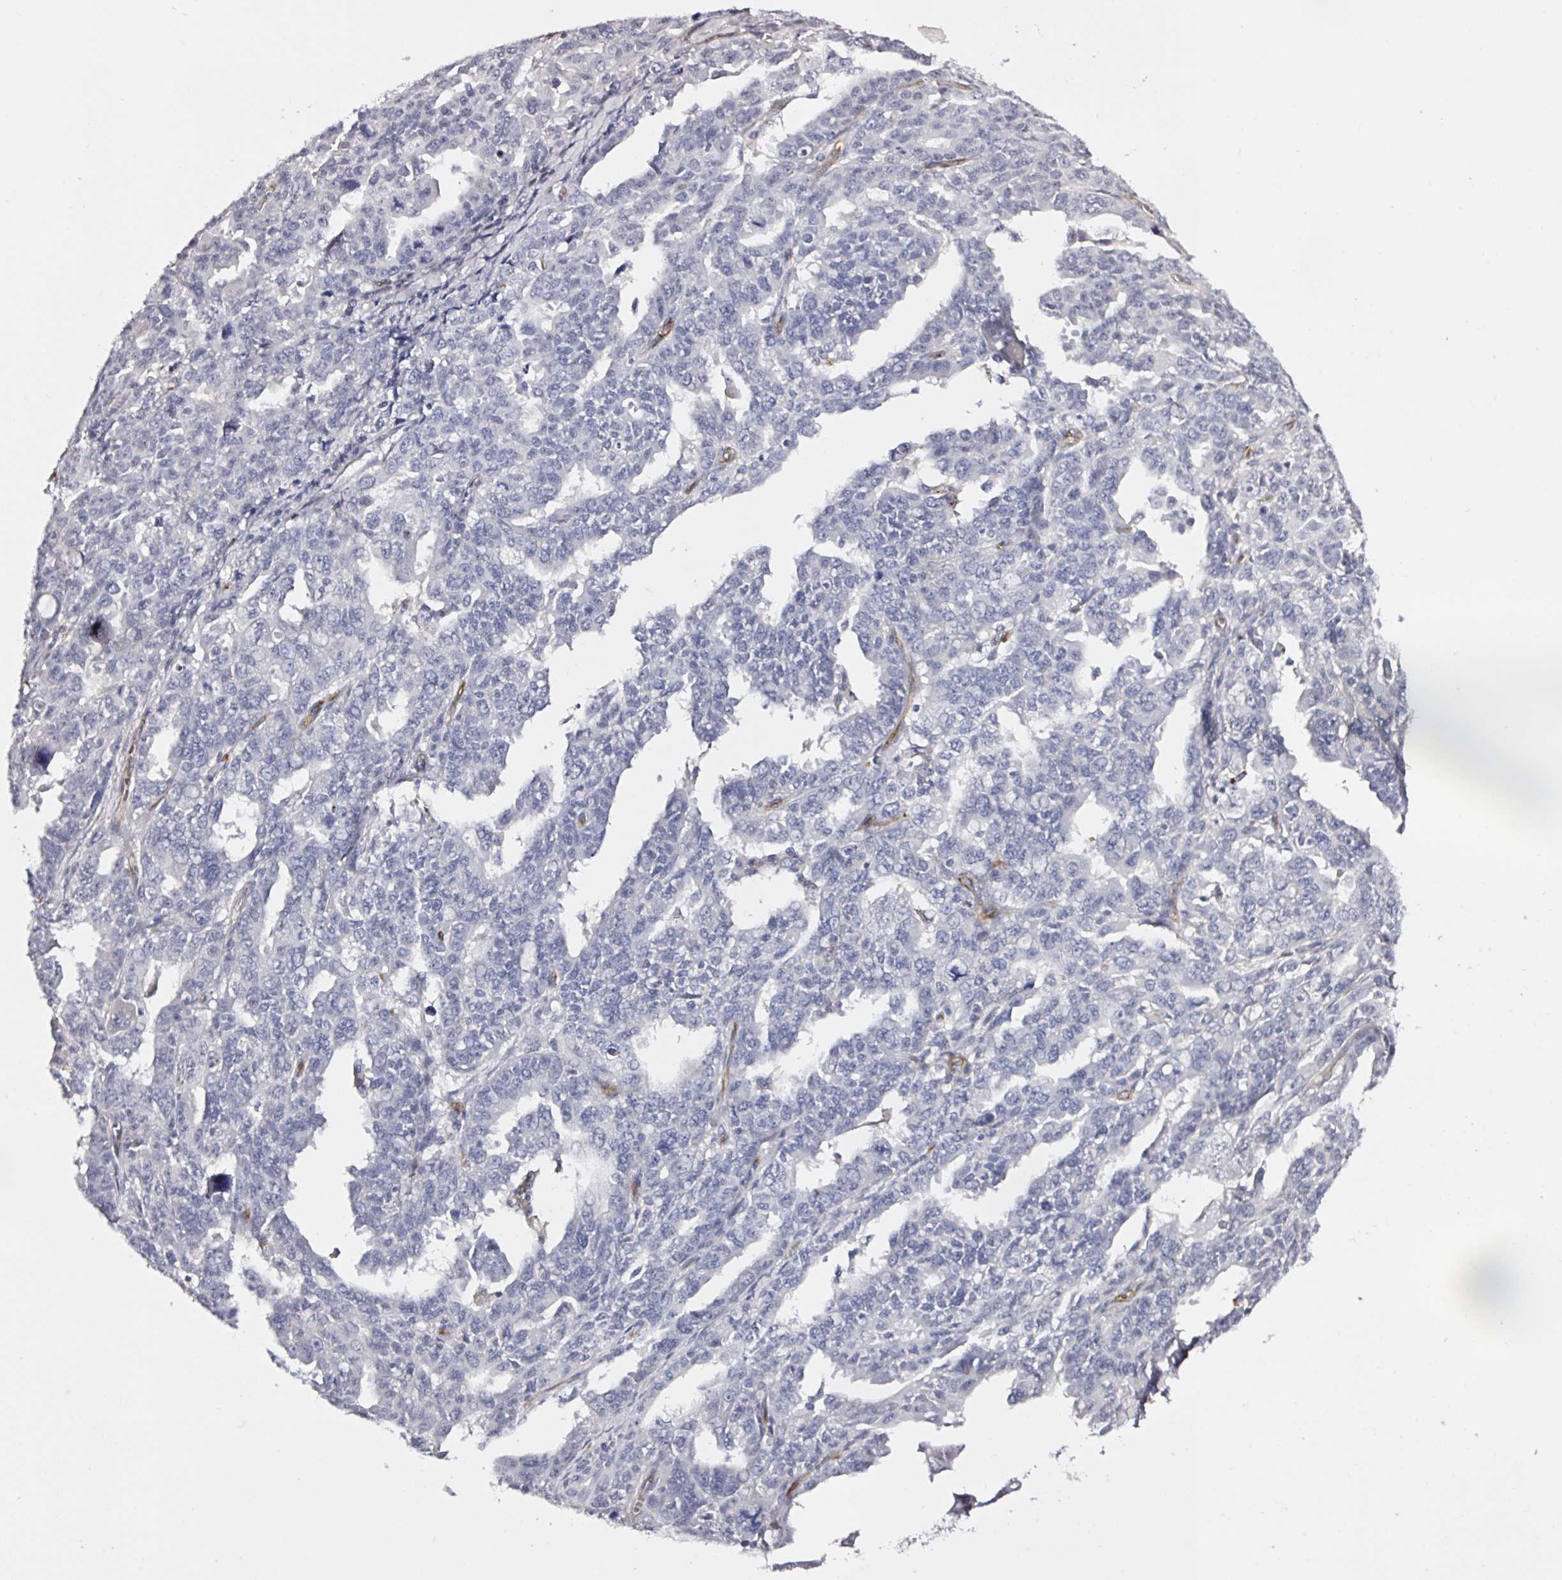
{"staining": {"intensity": "negative", "quantity": "none", "location": "none"}, "tissue": "ovarian cancer", "cell_type": "Tumor cells", "image_type": "cancer", "snomed": [{"axis": "morphology", "description": "Adenocarcinoma, NOS"}, {"axis": "morphology", "description": "Carcinoma, endometroid"}, {"axis": "topography", "description": "Ovary"}], "caption": "Immunohistochemical staining of ovarian adenocarcinoma reveals no significant positivity in tumor cells.", "gene": "ACSBG2", "patient": {"sex": "female", "age": 72}}